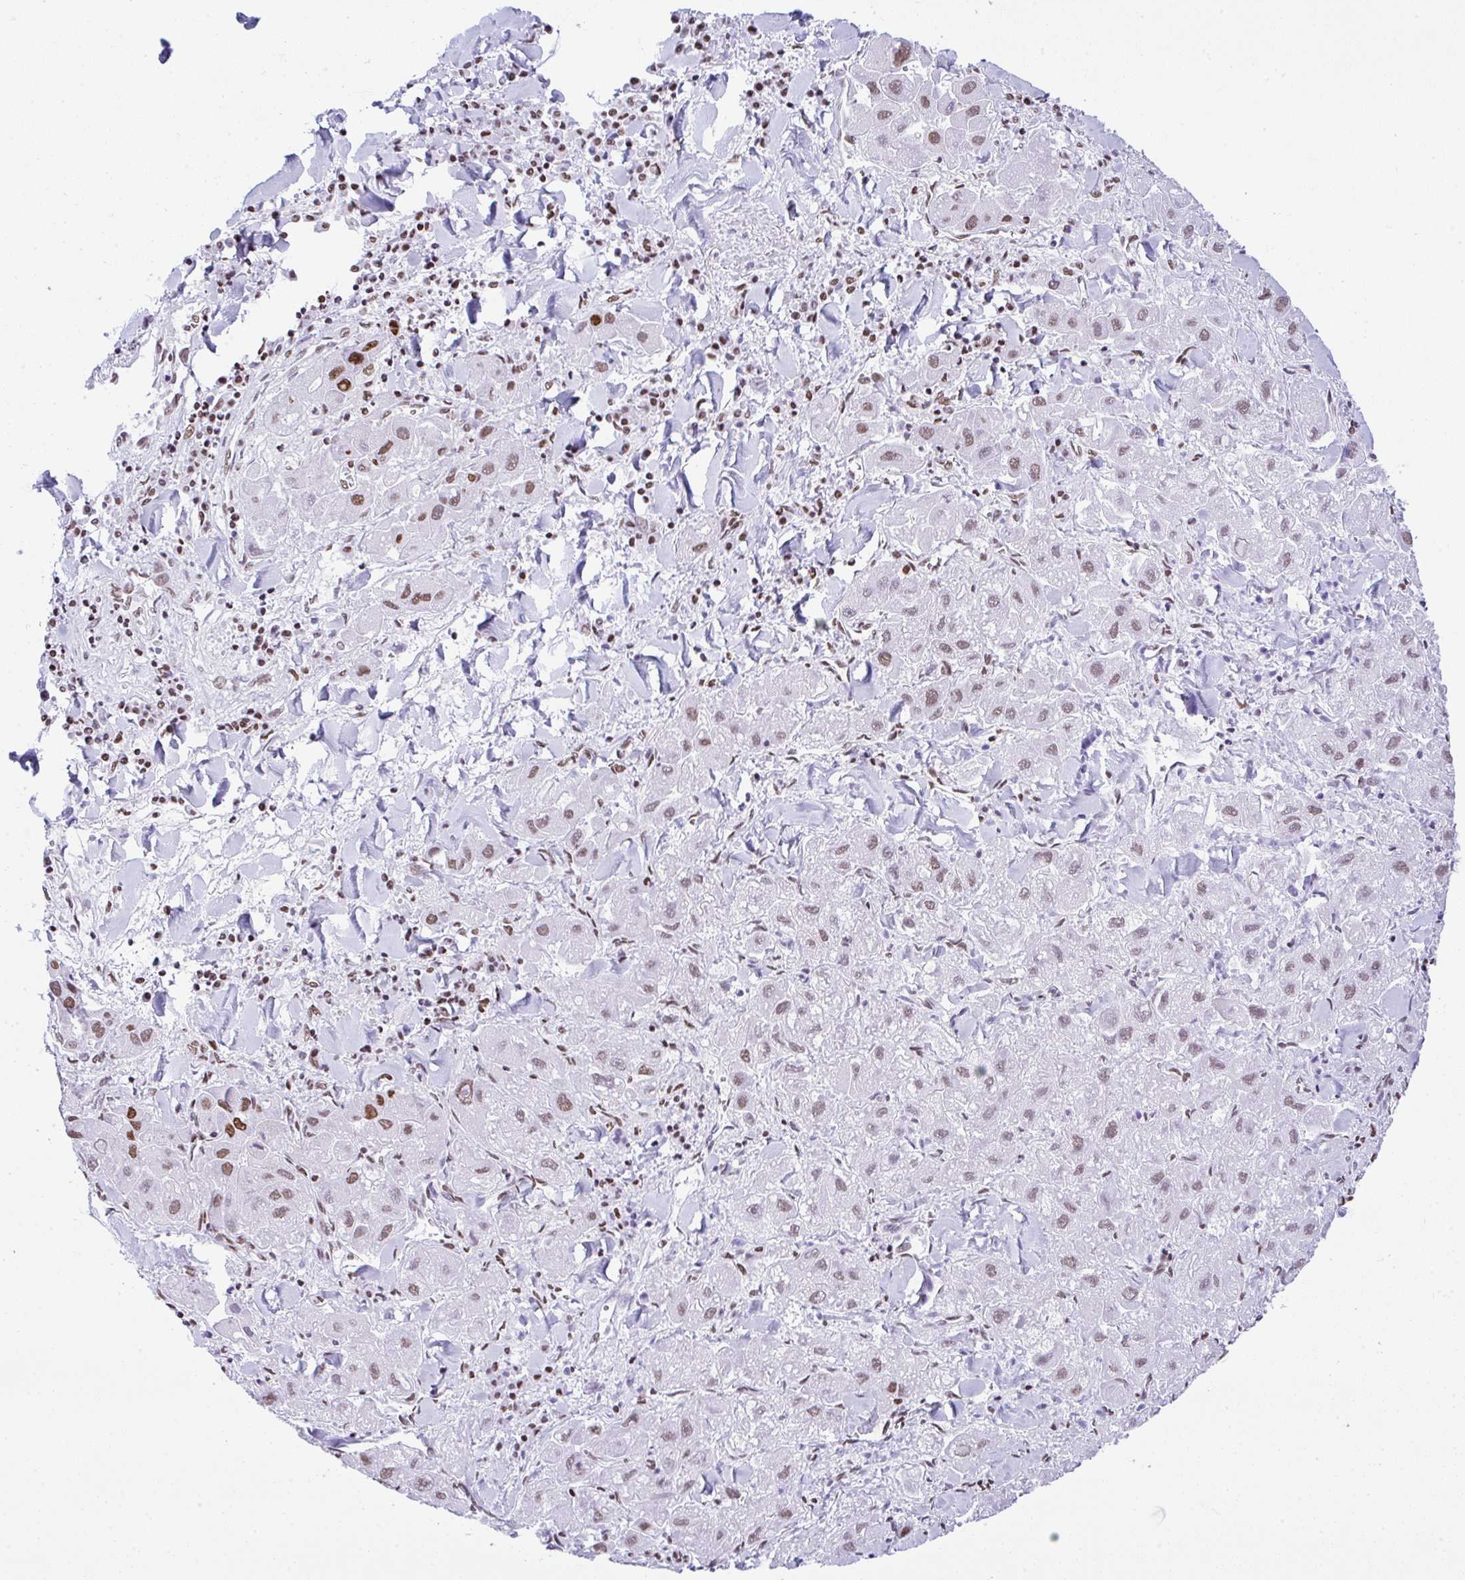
{"staining": {"intensity": "weak", "quantity": ">75%", "location": "nuclear"}, "tissue": "liver cancer", "cell_type": "Tumor cells", "image_type": "cancer", "snomed": [{"axis": "morphology", "description": "Carcinoma, Hepatocellular, NOS"}, {"axis": "topography", "description": "Liver"}], "caption": "Protein analysis of liver hepatocellular carcinoma tissue displays weak nuclear expression in approximately >75% of tumor cells.", "gene": "DDX52", "patient": {"sex": "male", "age": 24}}